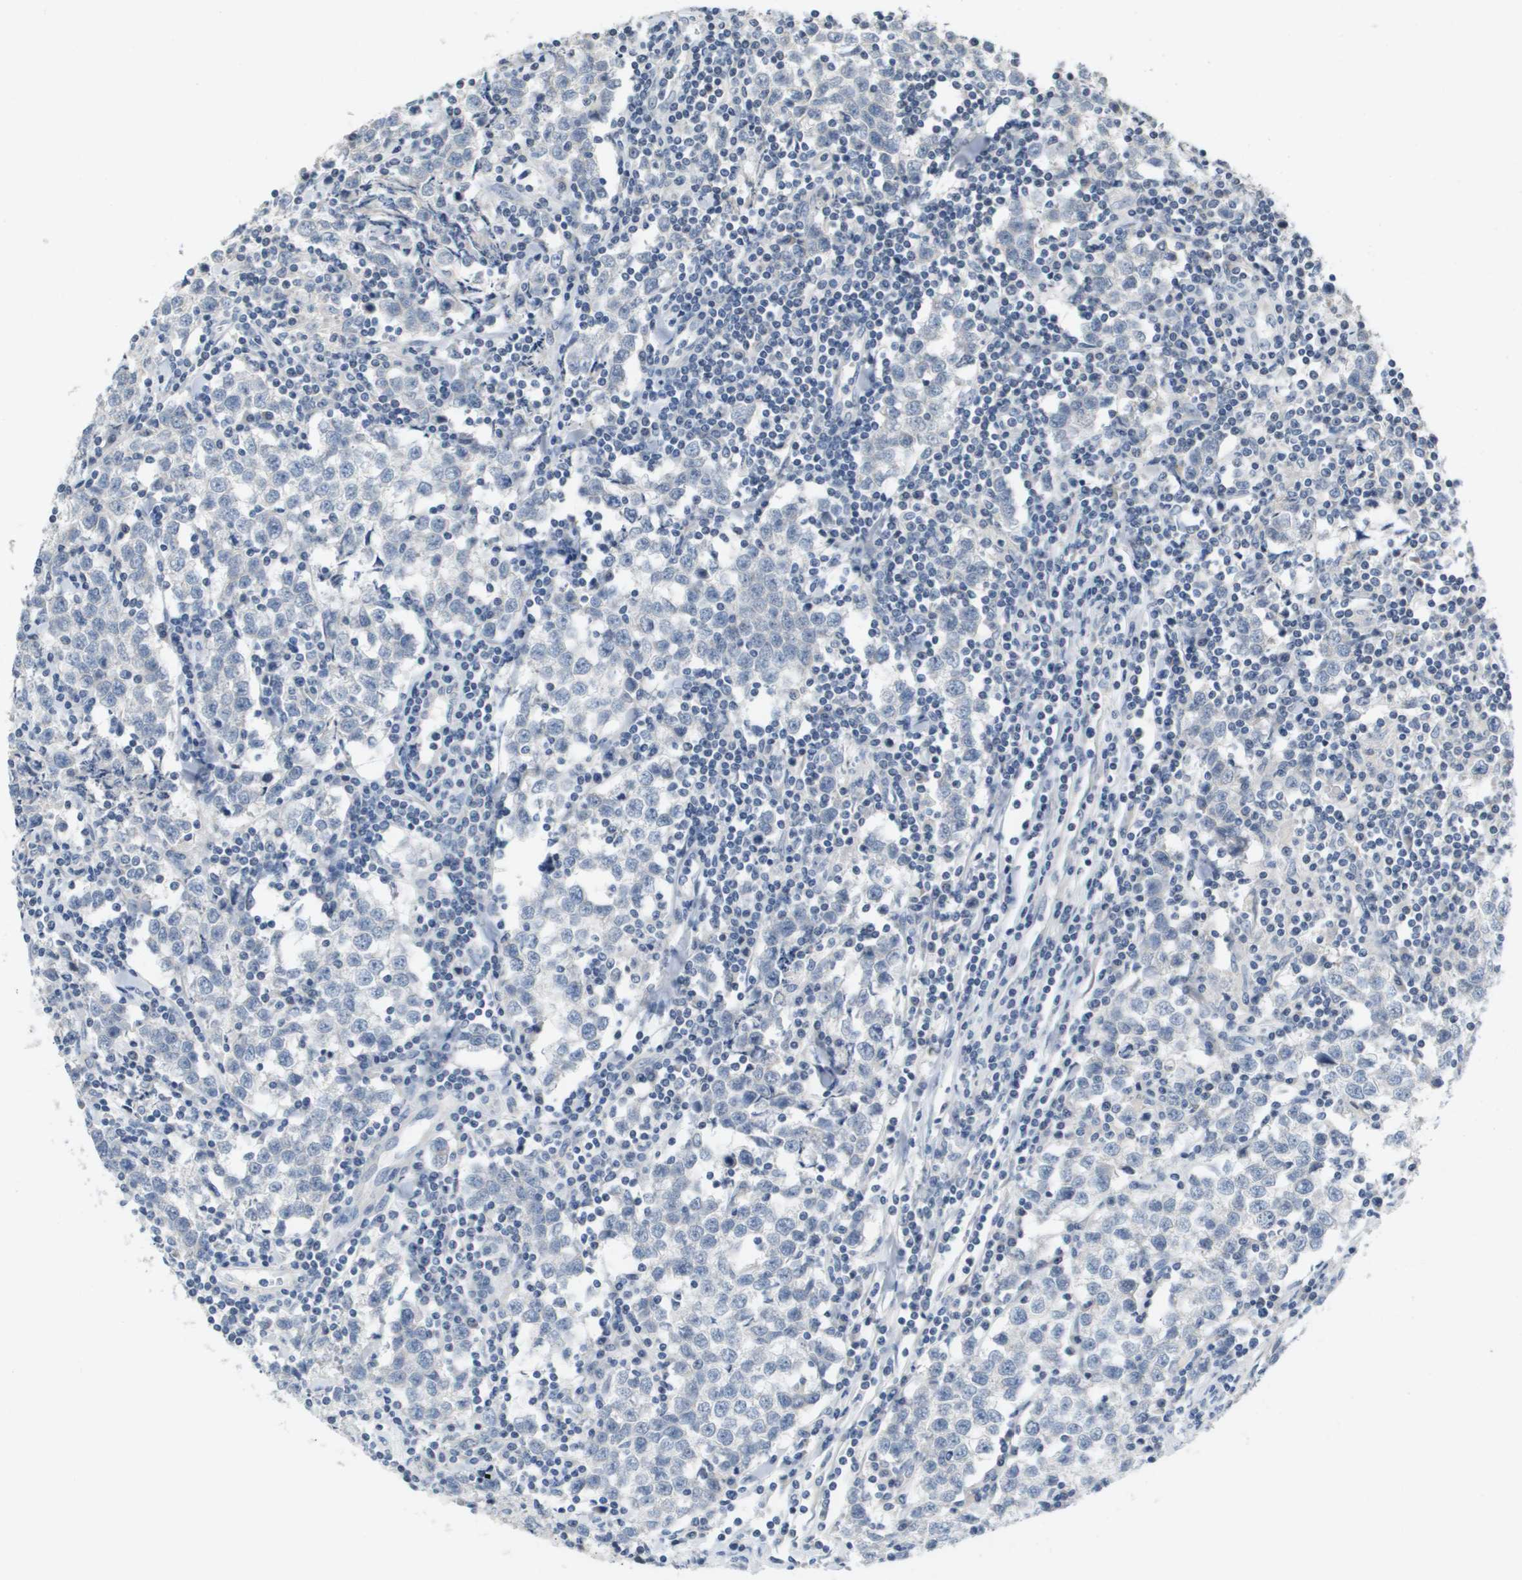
{"staining": {"intensity": "negative", "quantity": "none", "location": "none"}, "tissue": "testis cancer", "cell_type": "Tumor cells", "image_type": "cancer", "snomed": [{"axis": "morphology", "description": "Seminoma, NOS"}, {"axis": "morphology", "description": "Carcinoma, Embryonal, NOS"}, {"axis": "topography", "description": "Testis"}], "caption": "Testis cancer was stained to show a protein in brown. There is no significant positivity in tumor cells.", "gene": "CAPN11", "patient": {"sex": "male", "age": 36}}